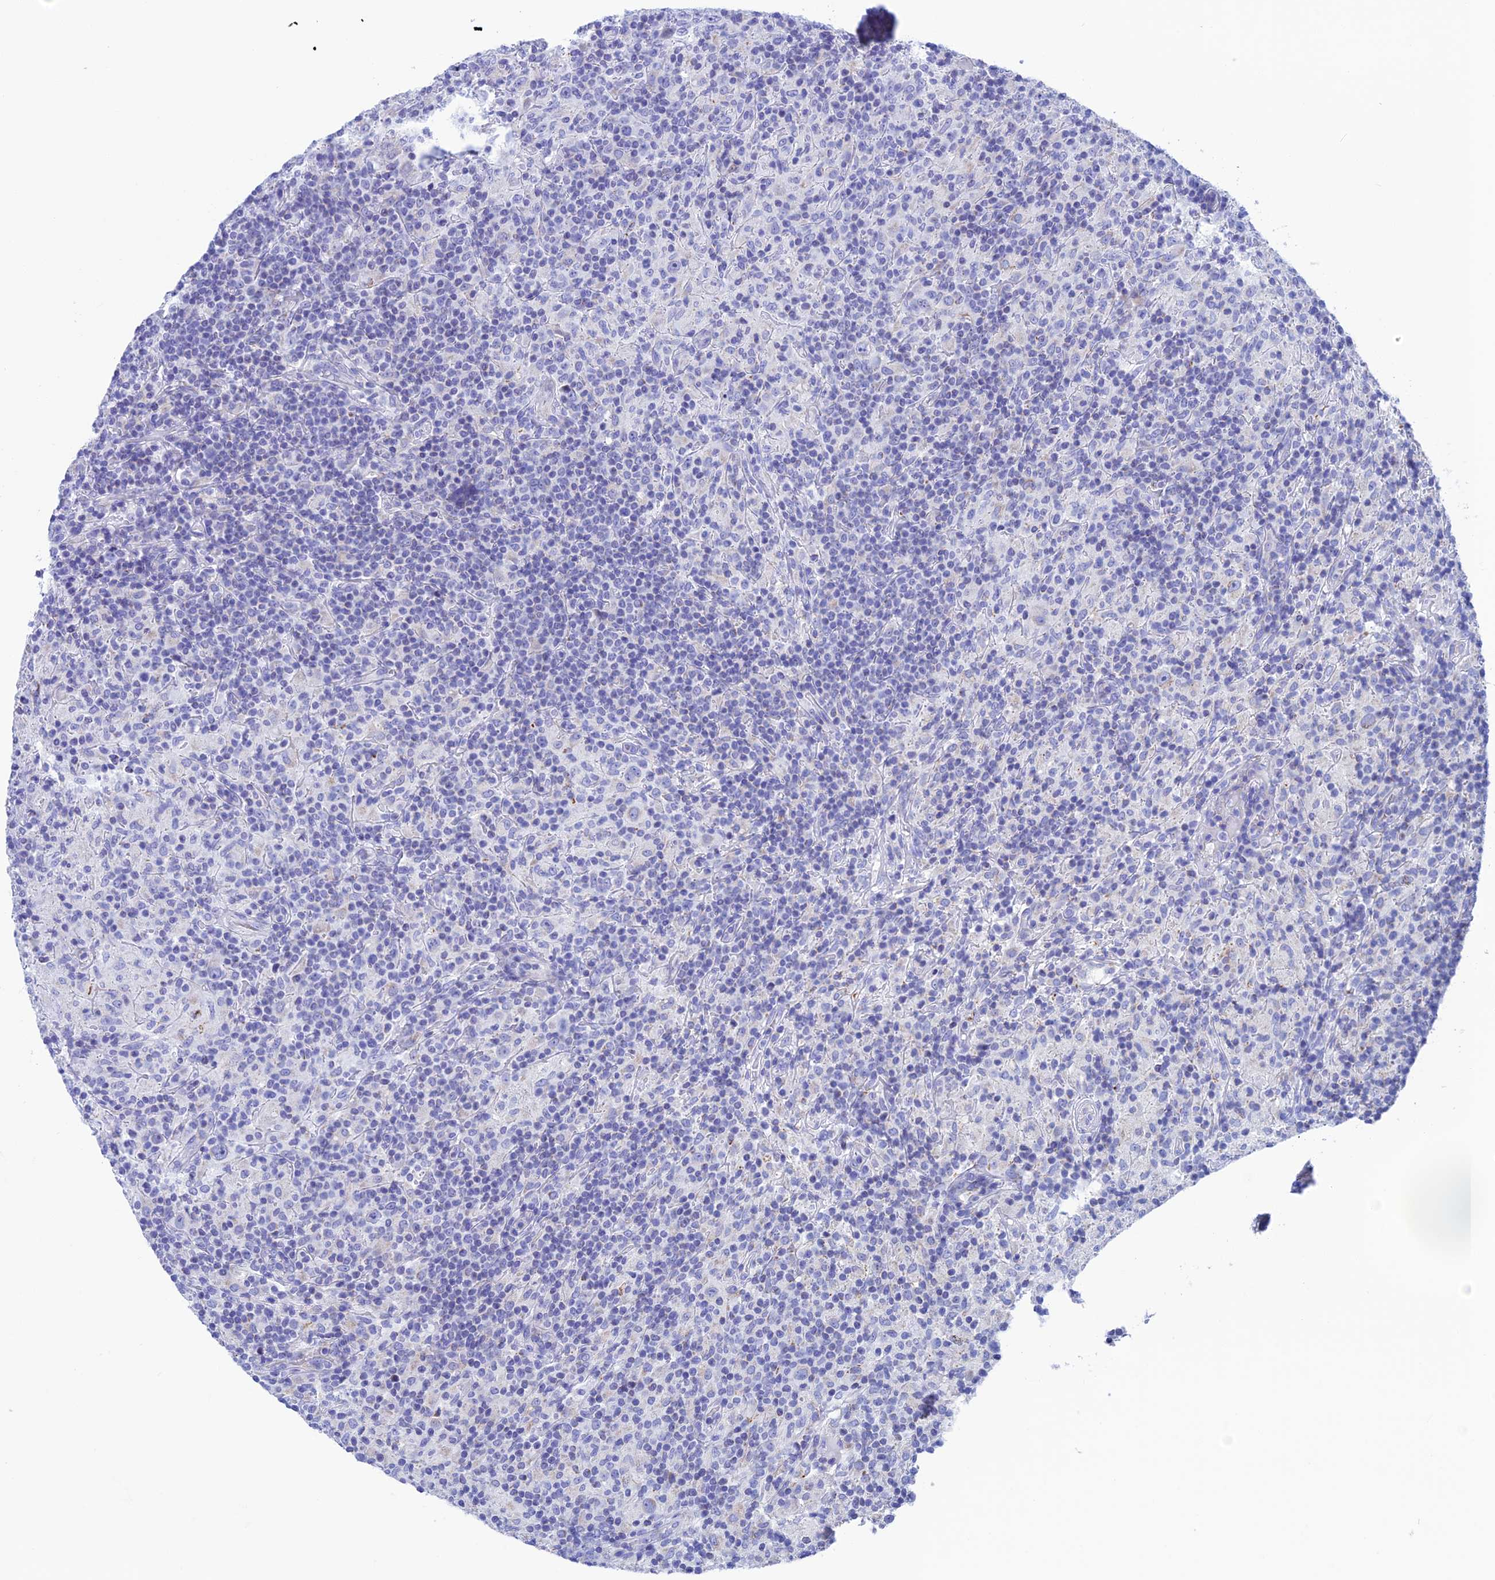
{"staining": {"intensity": "negative", "quantity": "none", "location": "none"}, "tissue": "lymphoma", "cell_type": "Tumor cells", "image_type": "cancer", "snomed": [{"axis": "morphology", "description": "Hodgkin's disease, NOS"}, {"axis": "topography", "description": "Lymph node"}], "caption": "Human Hodgkin's disease stained for a protein using IHC demonstrates no expression in tumor cells.", "gene": "NXPE4", "patient": {"sex": "male", "age": 70}}